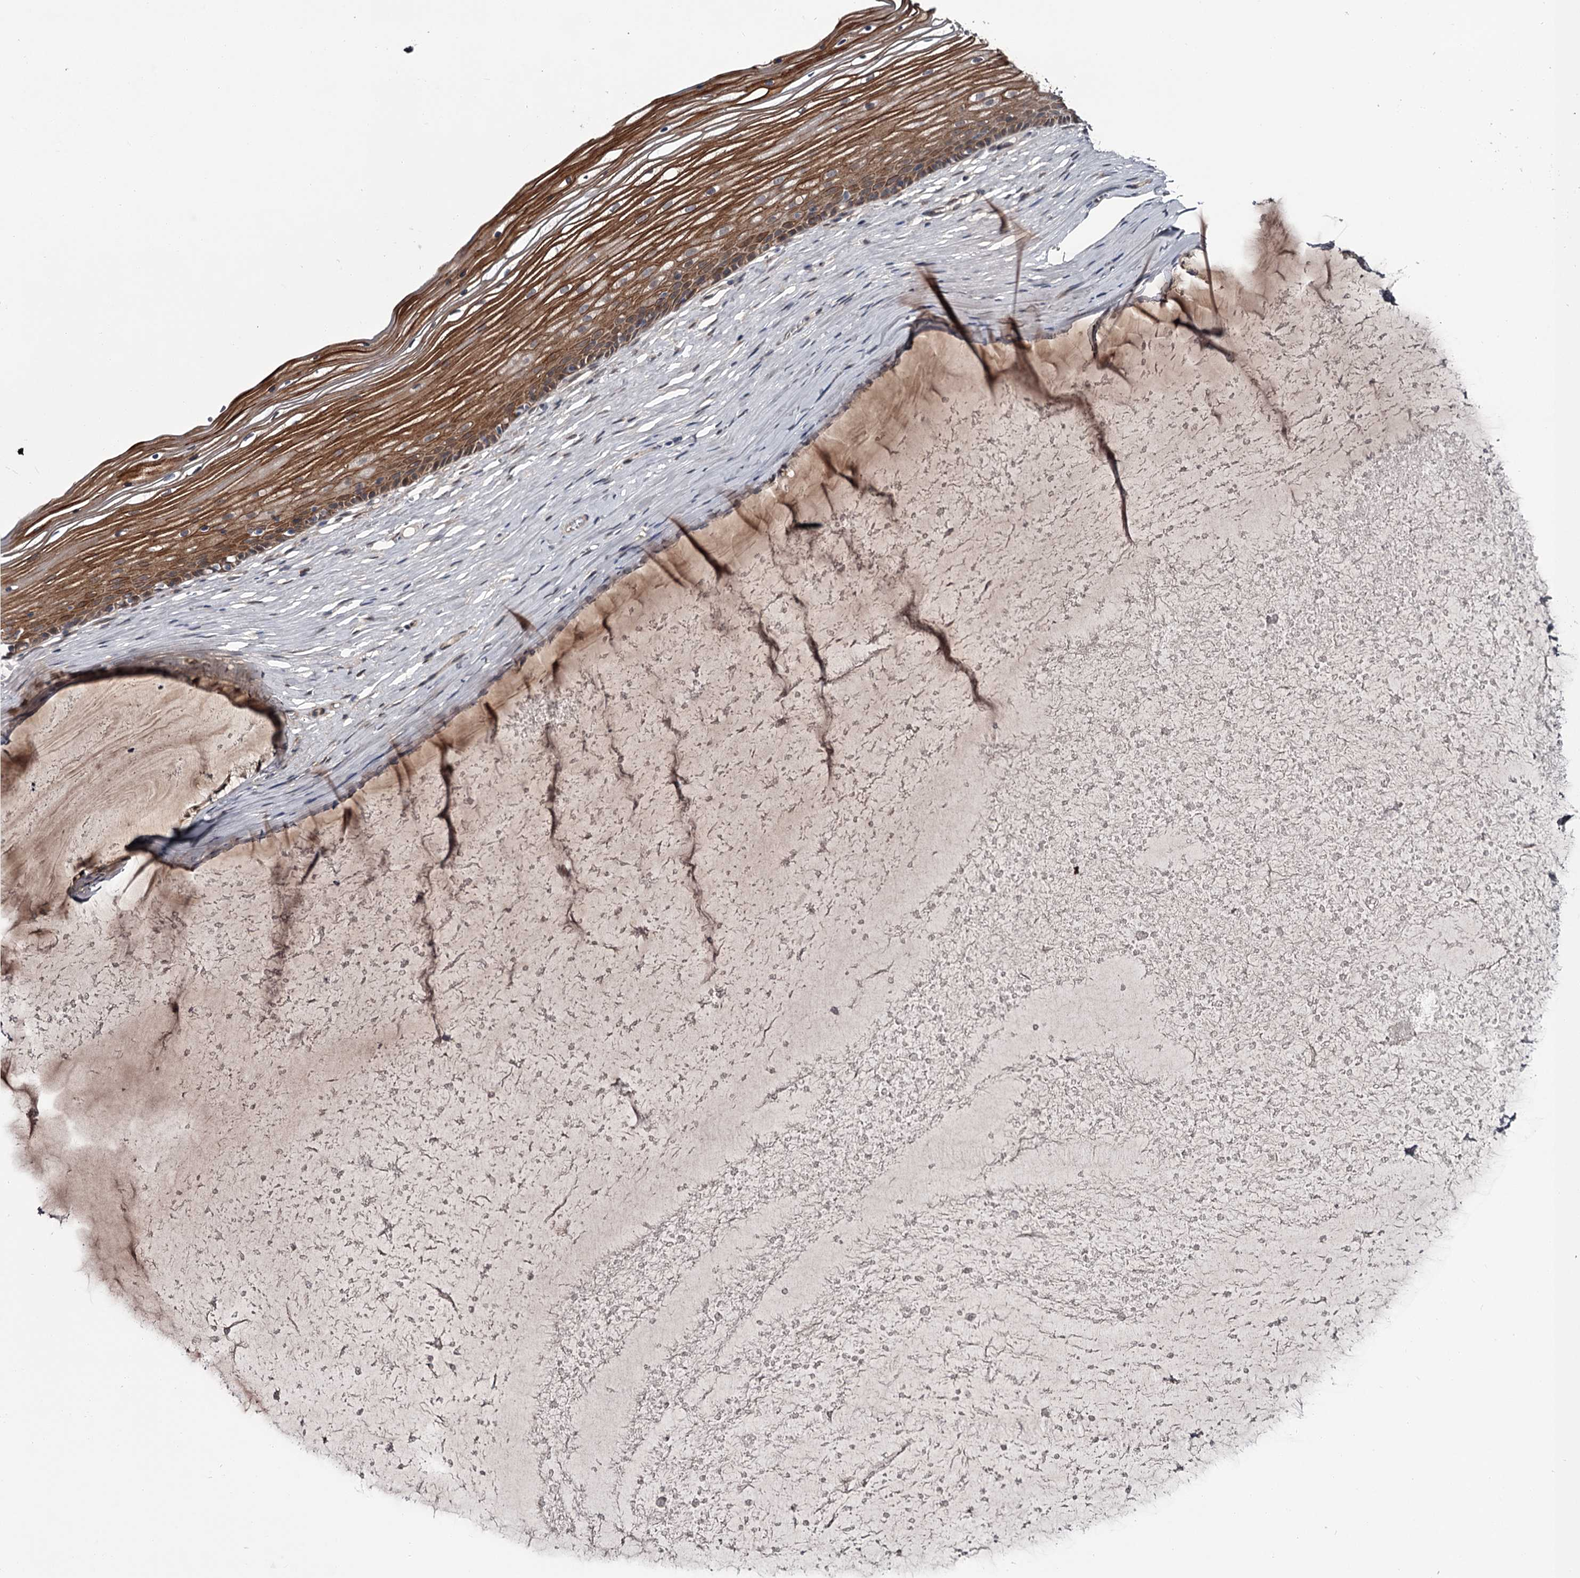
{"staining": {"intensity": "moderate", "quantity": ">75%", "location": "cytoplasmic/membranous"}, "tissue": "vagina", "cell_type": "Squamous epithelial cells", "image_type": "normal", "snomed": [{"axis": "morphology", "description": "Normal tissue, NOS"}, {"axis": "topography", "description": "Vagina"}, {"axis": "topography", "description": "Cervix"}], "caption": "This photomicrograph reveals unremarkable vagina stained with immunohistochemistry (IHC) to label a protein in brown. The cytoplasmic/membranous of squamous epithelial cells show moderate positivity for the protein. Nuclei are counter-stained blue.", "gene": "PRPF40B", "patient": {"sex": "female", "age": 40}}